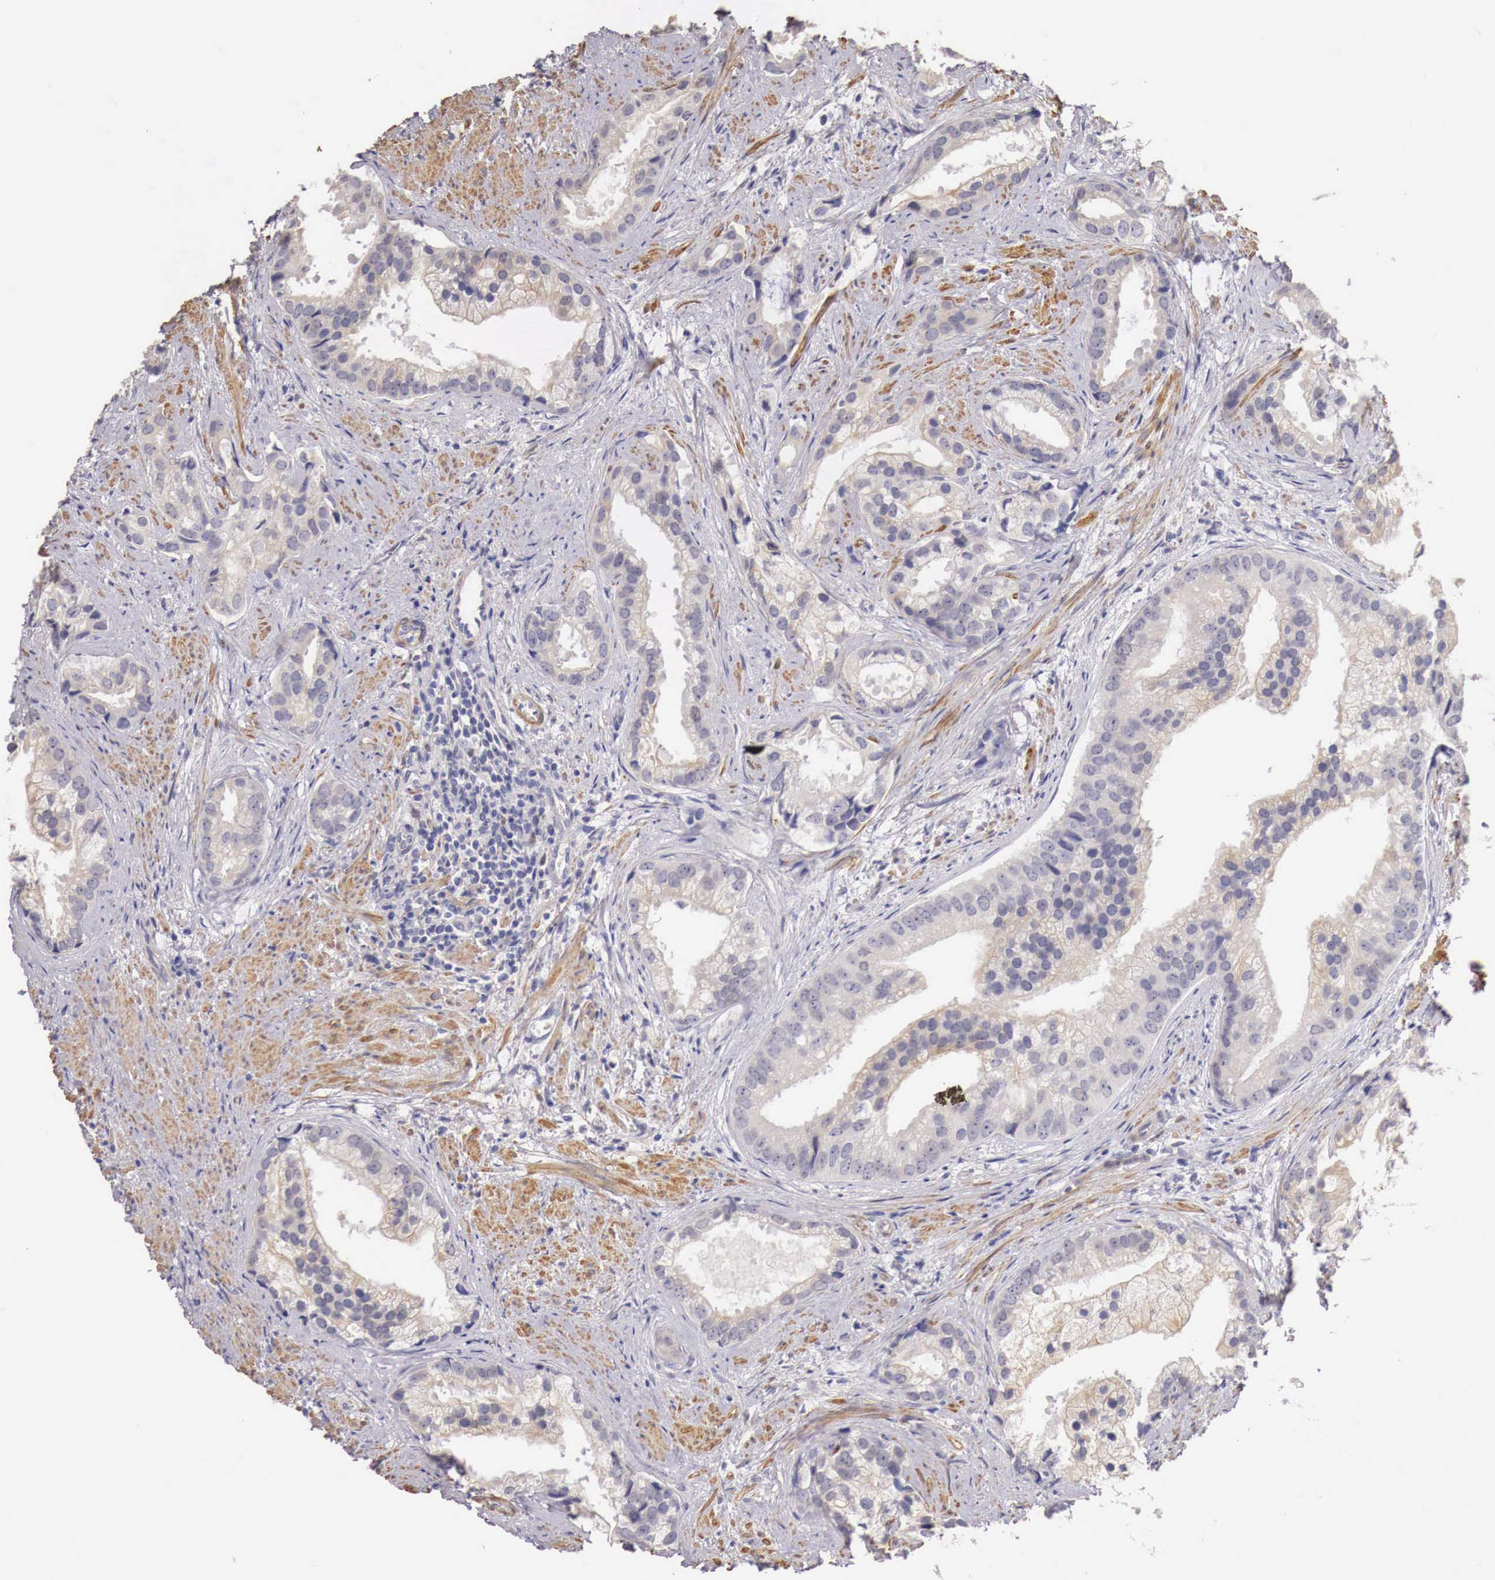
{"staining": {"intensity": "weak", "quantity": "25%-75%", "location": "cytoplasmic/membranous"}, "tissue": "prostate cancer", "cell_type": "Tumor cells", "image_type": "cancer", "snomed": [{"axis": "morphology", "description": "Adenocarcinoma, Medium grade"}, {"axis": "topography", "description": "Prostate"}], "caption": "Immunohistochemistry of human prostate cancer (medium-grade adenocarcinoma) demonstrates low levels of weak cytoplasmic/membranous expression in approximately 25%-75% of tumor cells. Using DAB (brown) and hematoxylin (blue) stains, captured at high magnification using brightfield microscopy.", "gene": "ENOX2", "patient": {"sex": "male", "age": 65}}